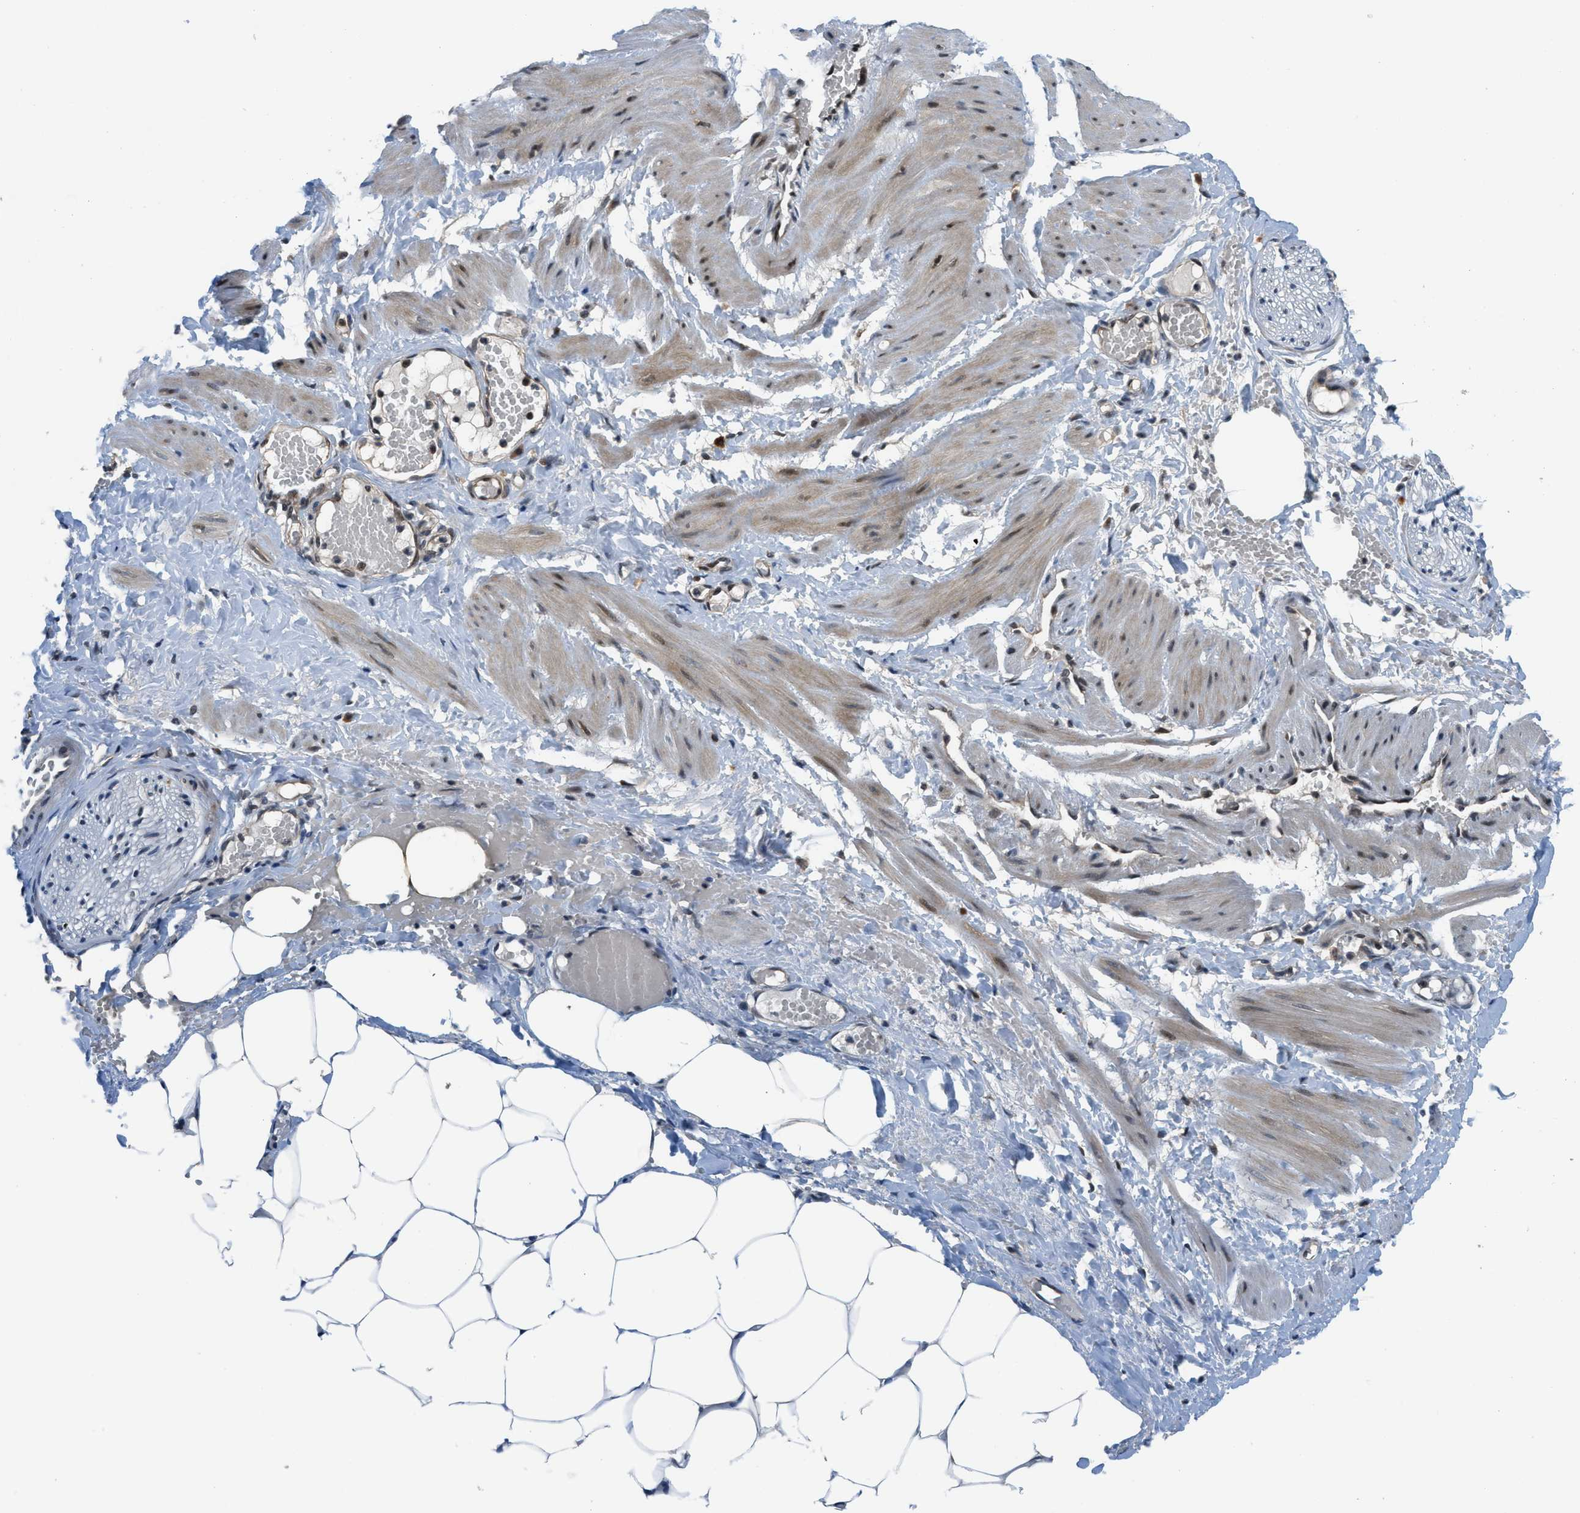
{"staining": {"intensity": "moderate", "quantity": ">75%", "location": "nuclear"}, "tissue": "adipose tissue", "cell_type": "Adipocytes", "image_type": "normal", "snomed": [{"axis": "morphology", "description": "Normal tissue, NOS"}, {"axis": "topography", "description": "Soft tissue"}, {"axis": "topography", "description": "Vascular tissue"}], "caption": "A medium amount of moderate nuclear positivity is seen in about >75% of adipocytes in benign adipose tissue.", "gene": "SETD5", "patient": {"sex": "female", "age": 35}}